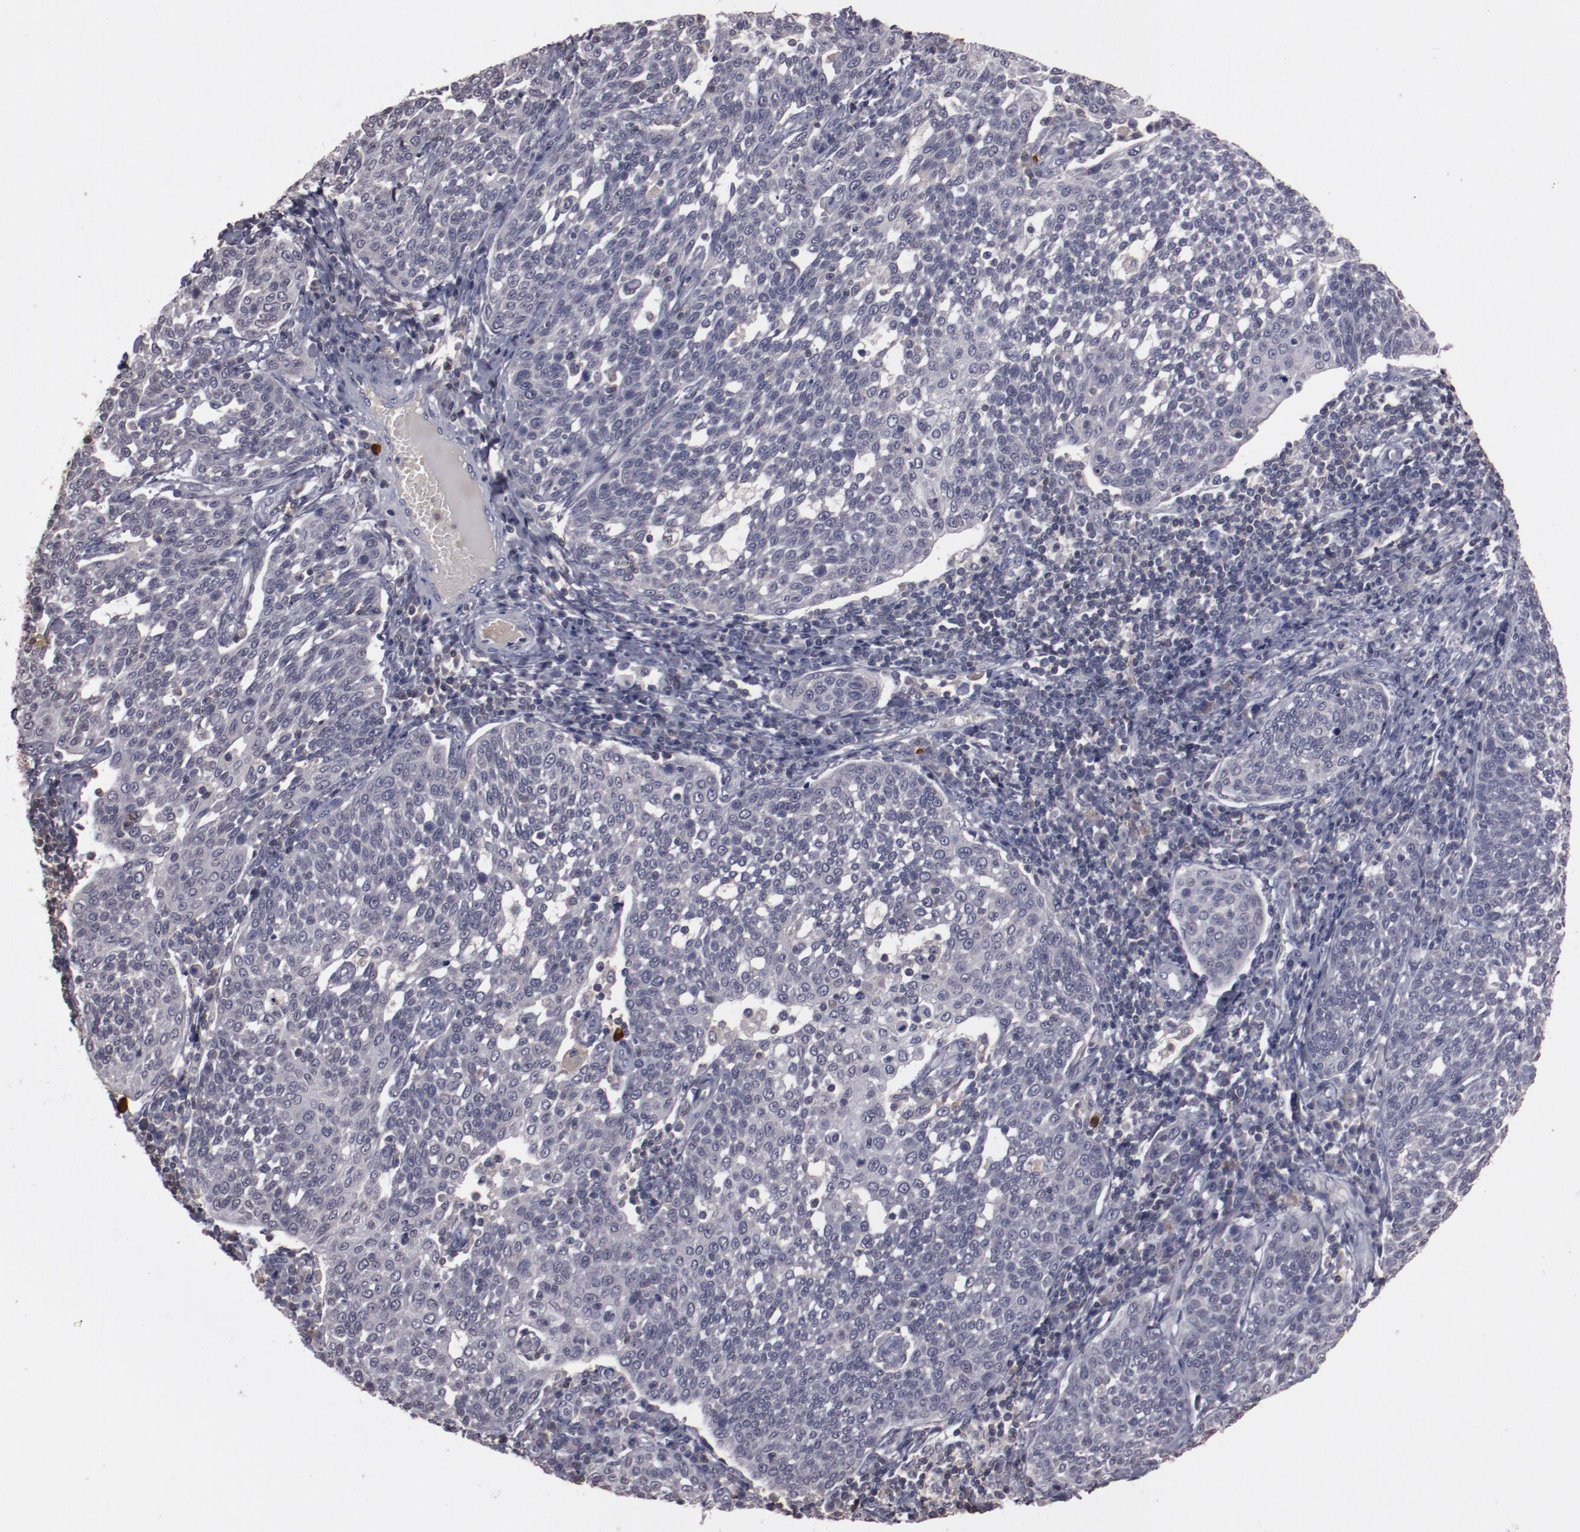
{"staining": {"intensity": "negative", "quantity": "none", "location": "none"}, "tissue": "cervical cancer", "cell_type": "Tumor cells", "image_type": "cancer", "snomed": [{"axis": "morphology", "description": "Squamous cell carcinoma, NOS"}, {"axis": "topography", "description": "Cervix"}], "caption": "The histopathology image shows no significant expression in tumor cells of cervical cancer (squamous cell carcinoma).", "gene": "MBL2", "patient": {"sex": "female", "age": 34}}